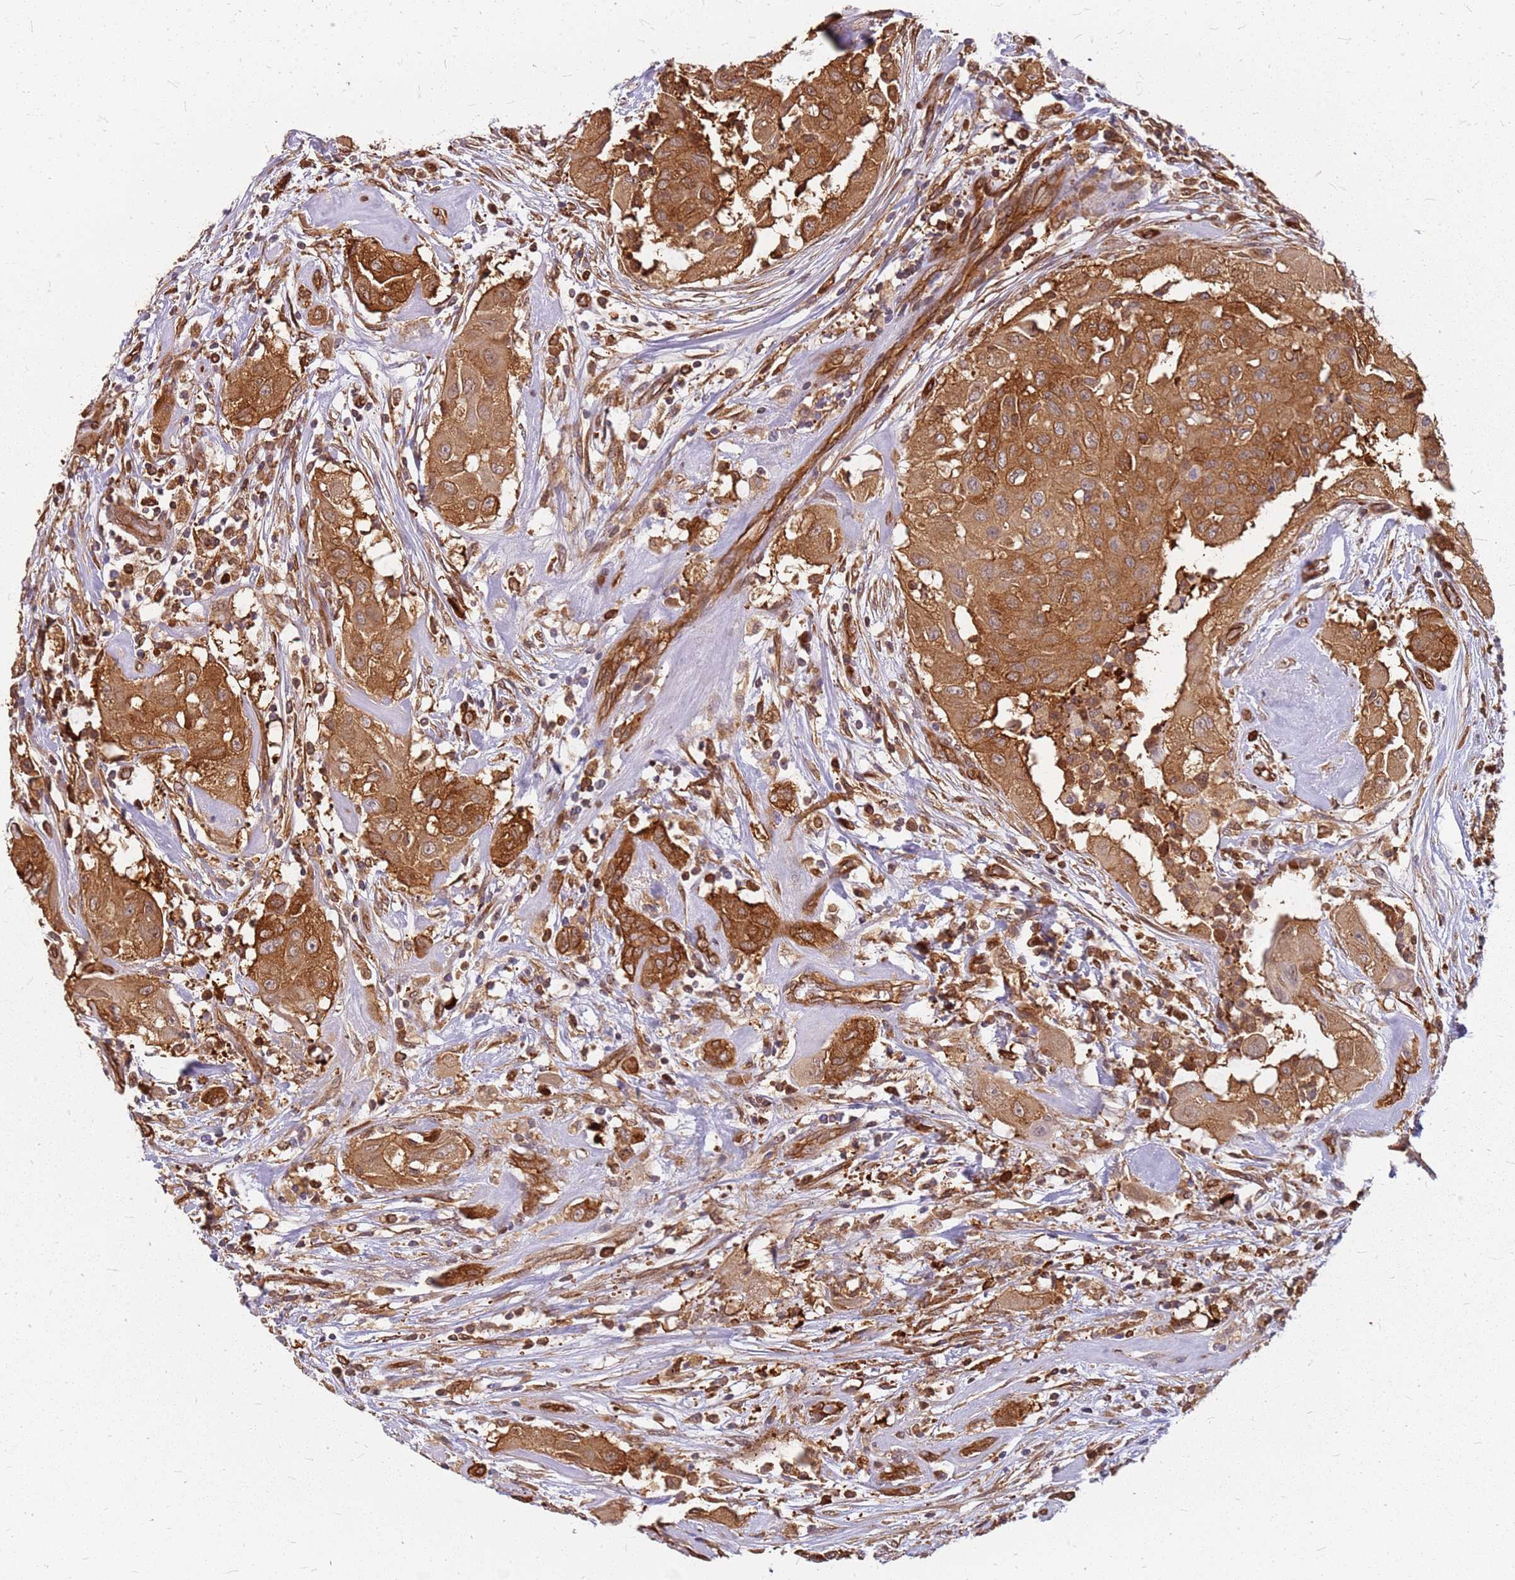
{"staining": {"intensity": "moderate", "quantity": ">75%", "location": "cytoplasmic/membranous"}, "tissue": "thyroid cancer", "cell_type": "Tumor cells", "image_type": "cancer", "snomed": [{"axis": "morphology", "description": "Papillary adenocarcinoma, NOS"}, {"axis": "topography", "description": "Thyroid gland"}], "caption": "Thyroid cancer stained for a protein (brown) demonstrates moderate cytoplasmic/membranous positive expression in about >75% of tumor cells.", "gene": "HDX", "patient": {"sex": "female", "age": 59}}